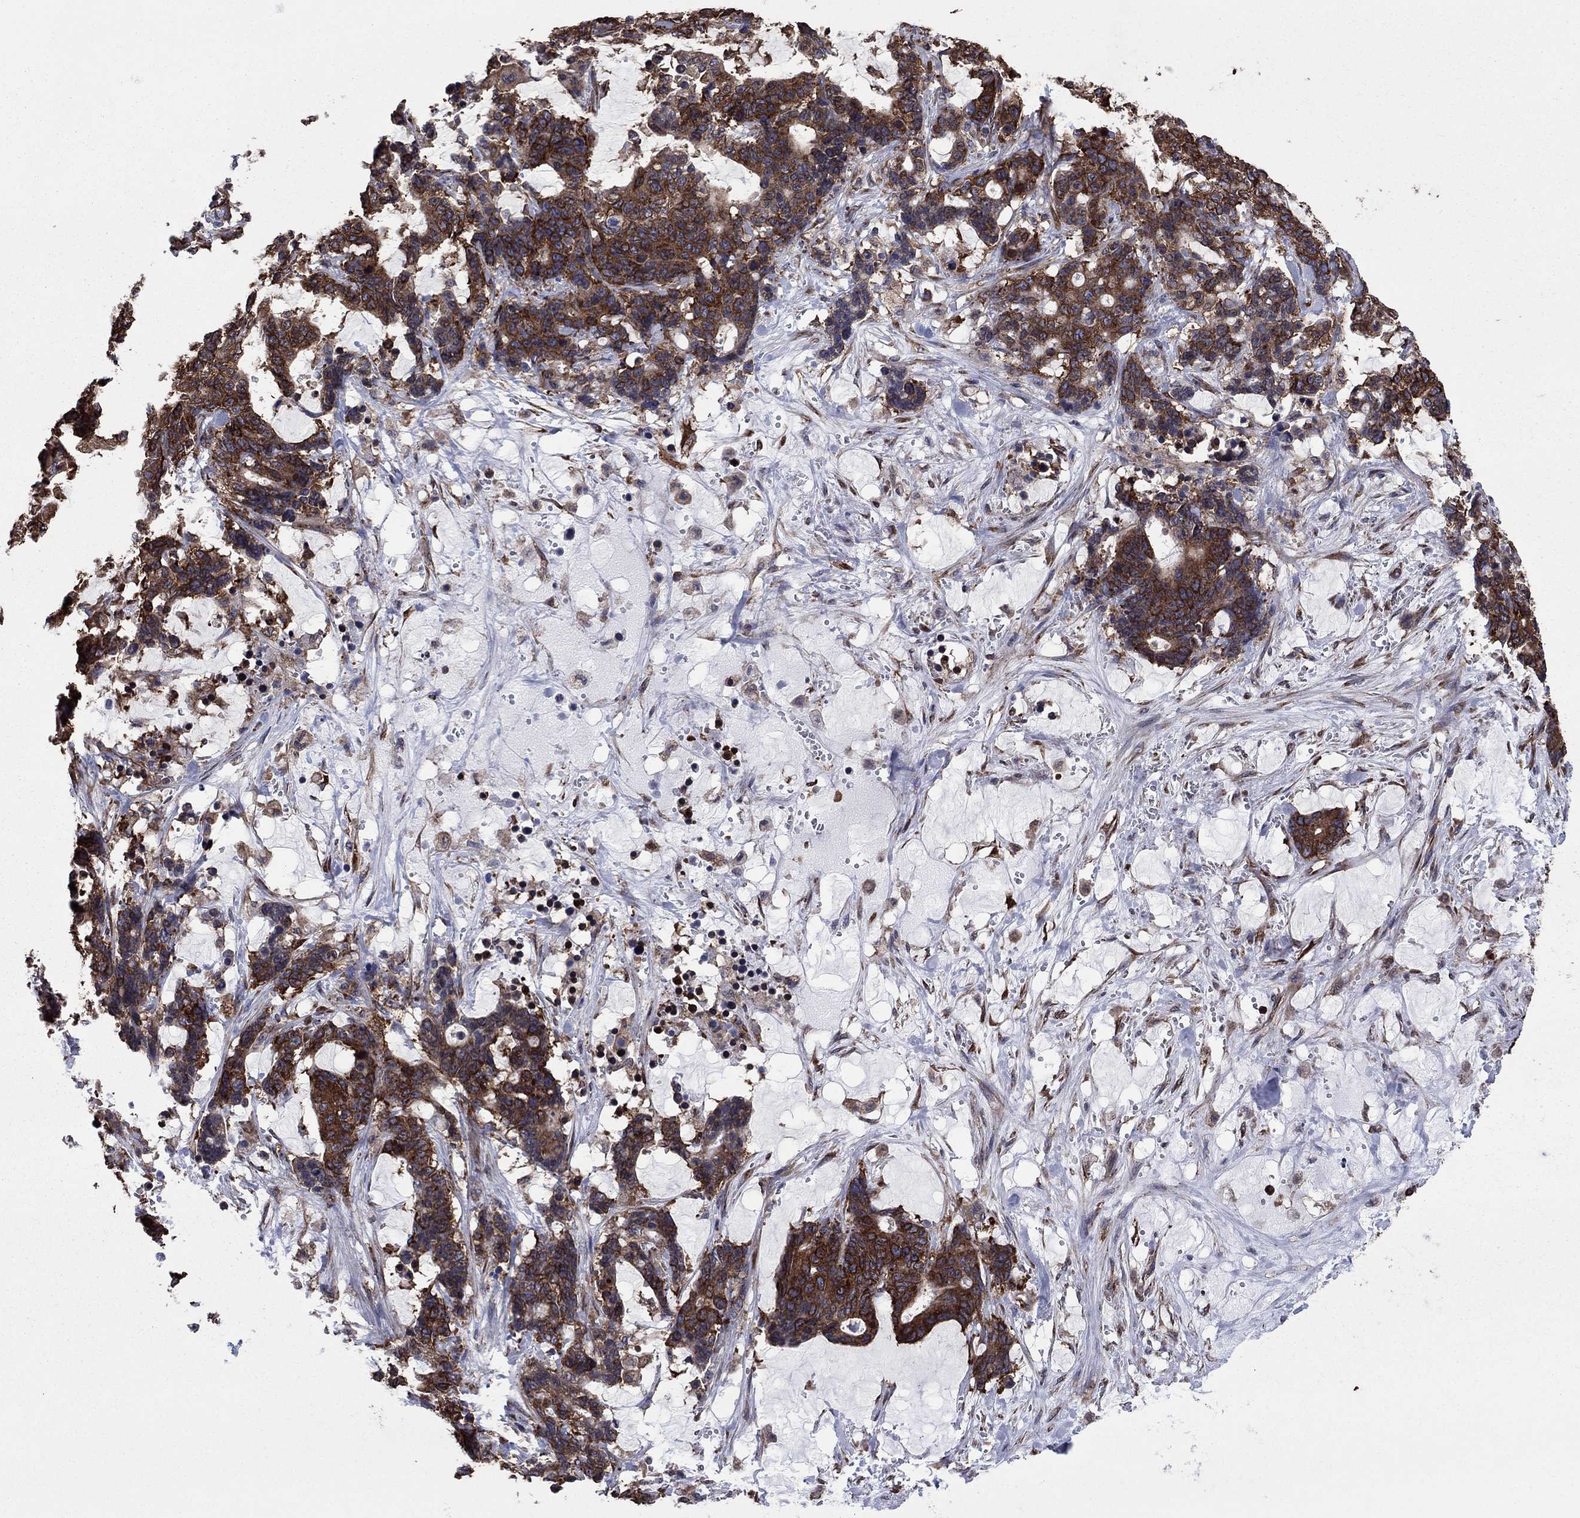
{"staining": {"intensity": "strong", "quantity": ">75%", "location": "cytoplasmic/membranous"}, "tissue": "stomach cancer", "cell_type": "Tumor cells", "image_type": "cancer", "snomed": [{"axis": "morphology", "description": "Normal tissue, NOS"}, {"axis": "morphology", "description": "Adenocarcinoma, NOS"}, {"axis": "topography", "description": "Stomach"}], "caption": "Protein analysis of adenocarcinoma (stomach) tissue exhibits strong cytoplasmic/membranous positivity in approximately >75% of tumor cells.", "gene": "YBX1", "patient": {"sex": "female", "age": 64}}